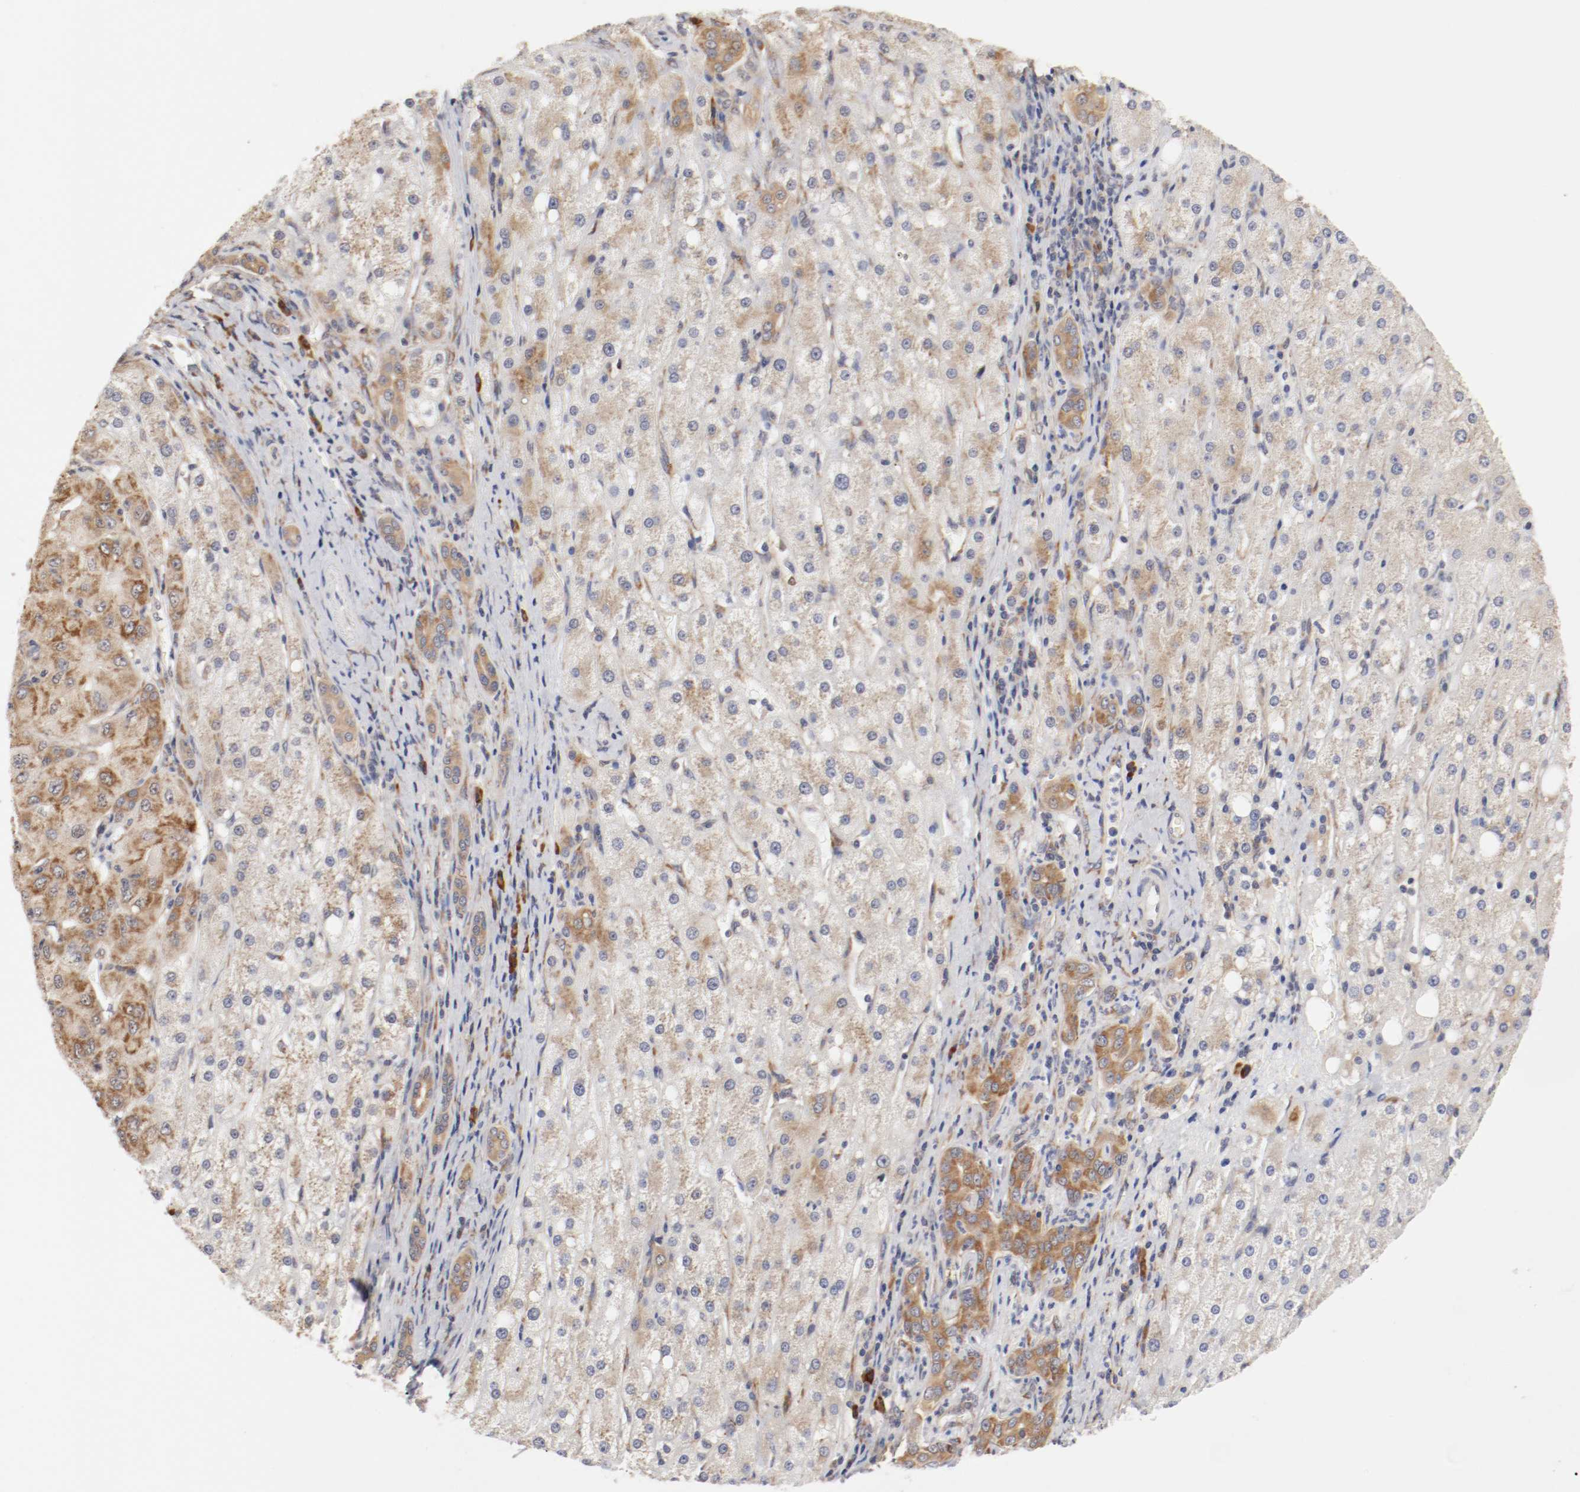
{"staining": {"intensity": "moderate", "quantity": "25%-75%", "location": "cytoplasmic/membranous"}, "tissue": "liver cancer", "cell_type": "Tumor cells", "image_type": "cancer", "snomed": [{"axis": "morphology", "description": "Carcinoma, Hepatocellular, NOS"}, {"axis": "topography", "description": "Liver"}], "caption": "A high-resolution histopathology image shows IHC staining of hepatocellular carcinoma (liver), which demonstrates moderate cytoplasmic/membranous positivity in about 25%-75% of tumor cells. (DAB IHC, brown staining for protein, blue staining for nuclei).", "gene": "FKBP3", "patient": {"sex": "male", "age": 80}}